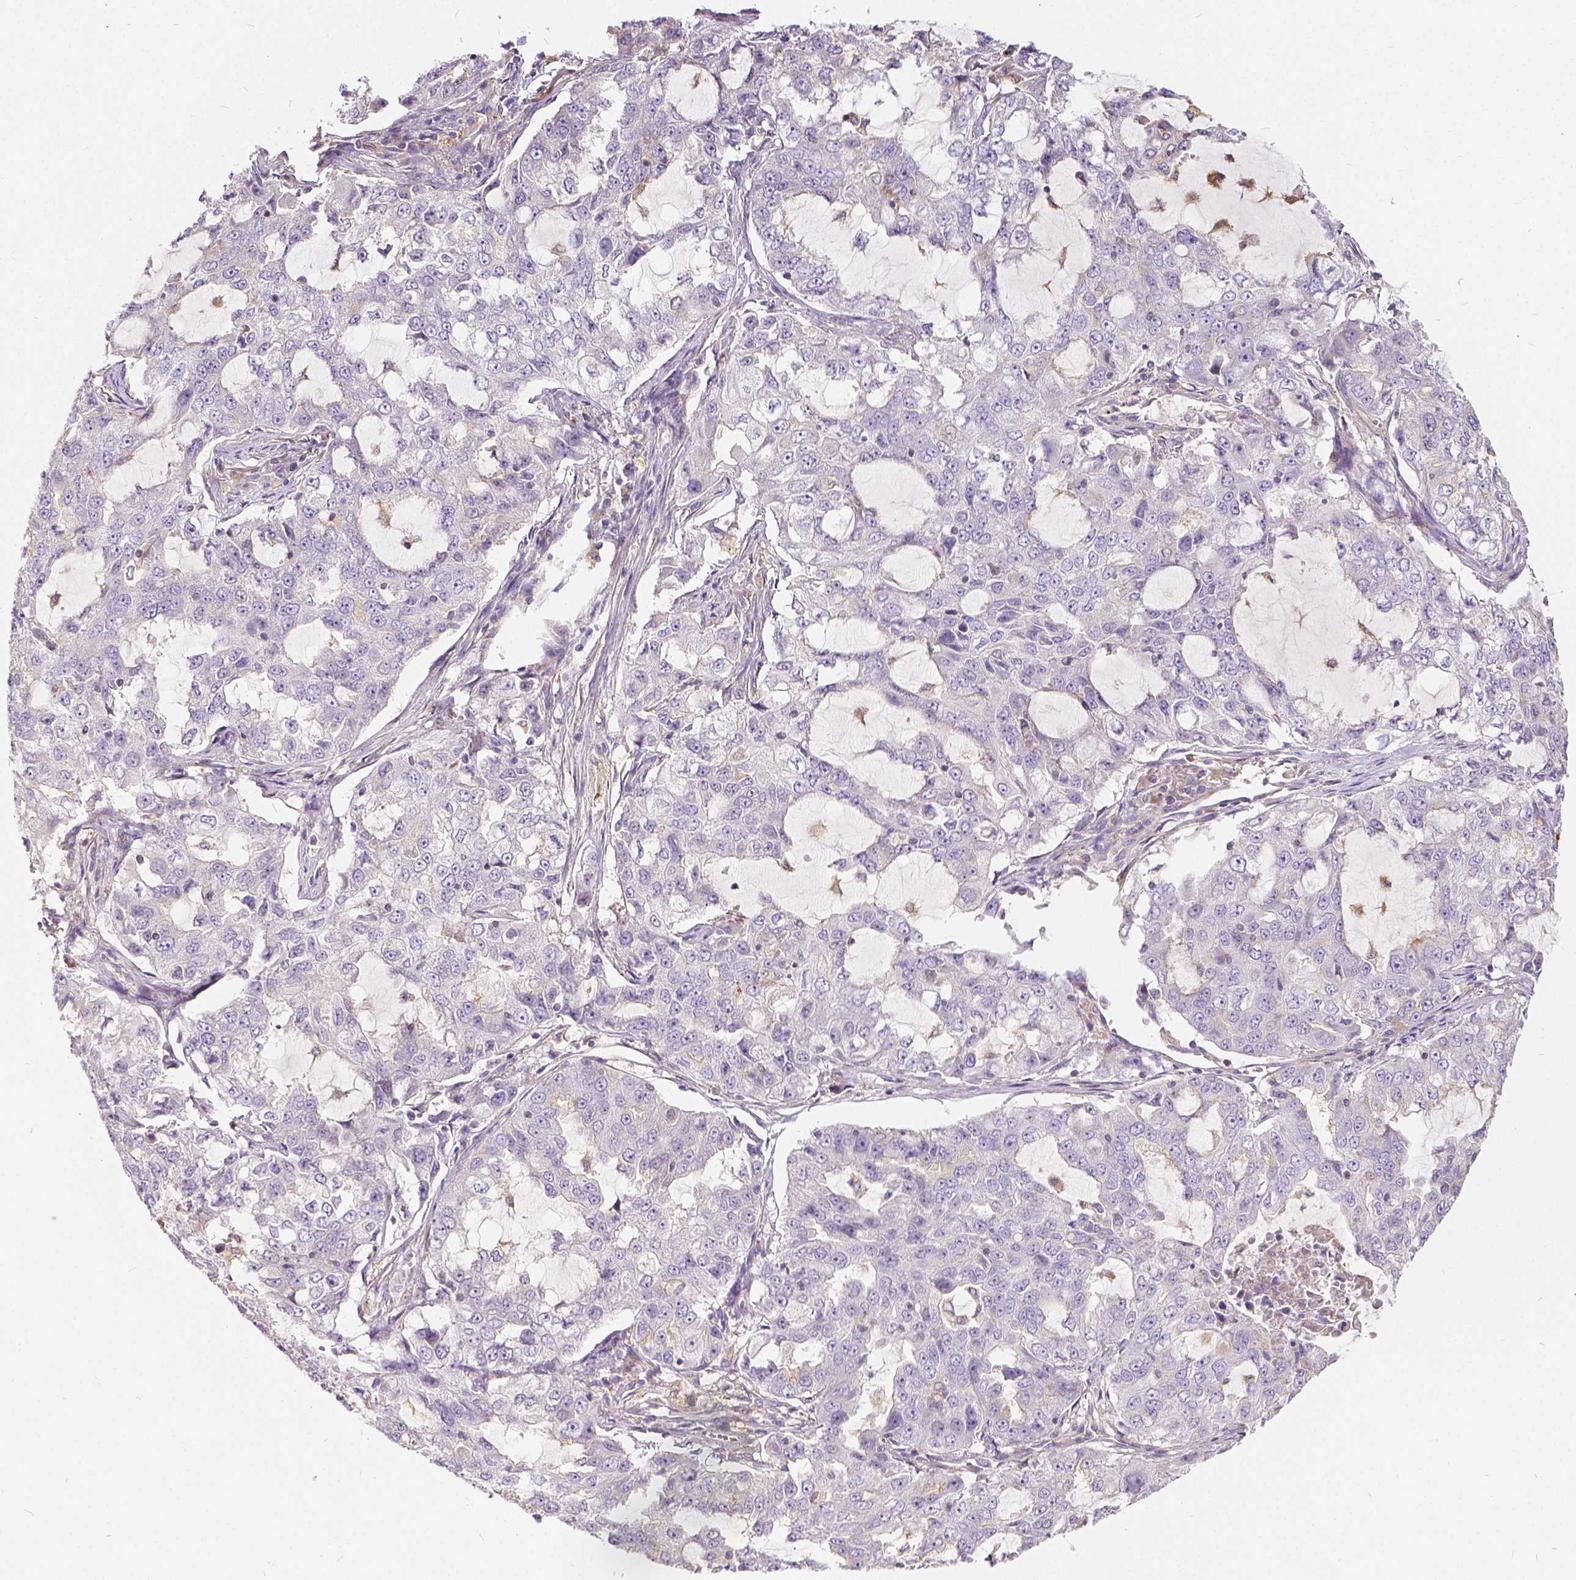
{"staining": {"intensity": "negative", "quantity": "none", "location": "none"}, "tissue": "lung cancer", "cell_type": "Tumor cells", "image_type": "cancer", "snomed": [{"axis": "morphology", "description": "Adenocarcinoma, NOS"}, {"axis": "topography", "description": "Lung"}], "caption": "A photomicrograph of human lung cancer is negative for staining in tumor cells.", "gene": "CADM4", "patient": {"sex": "female", "age": 61}}